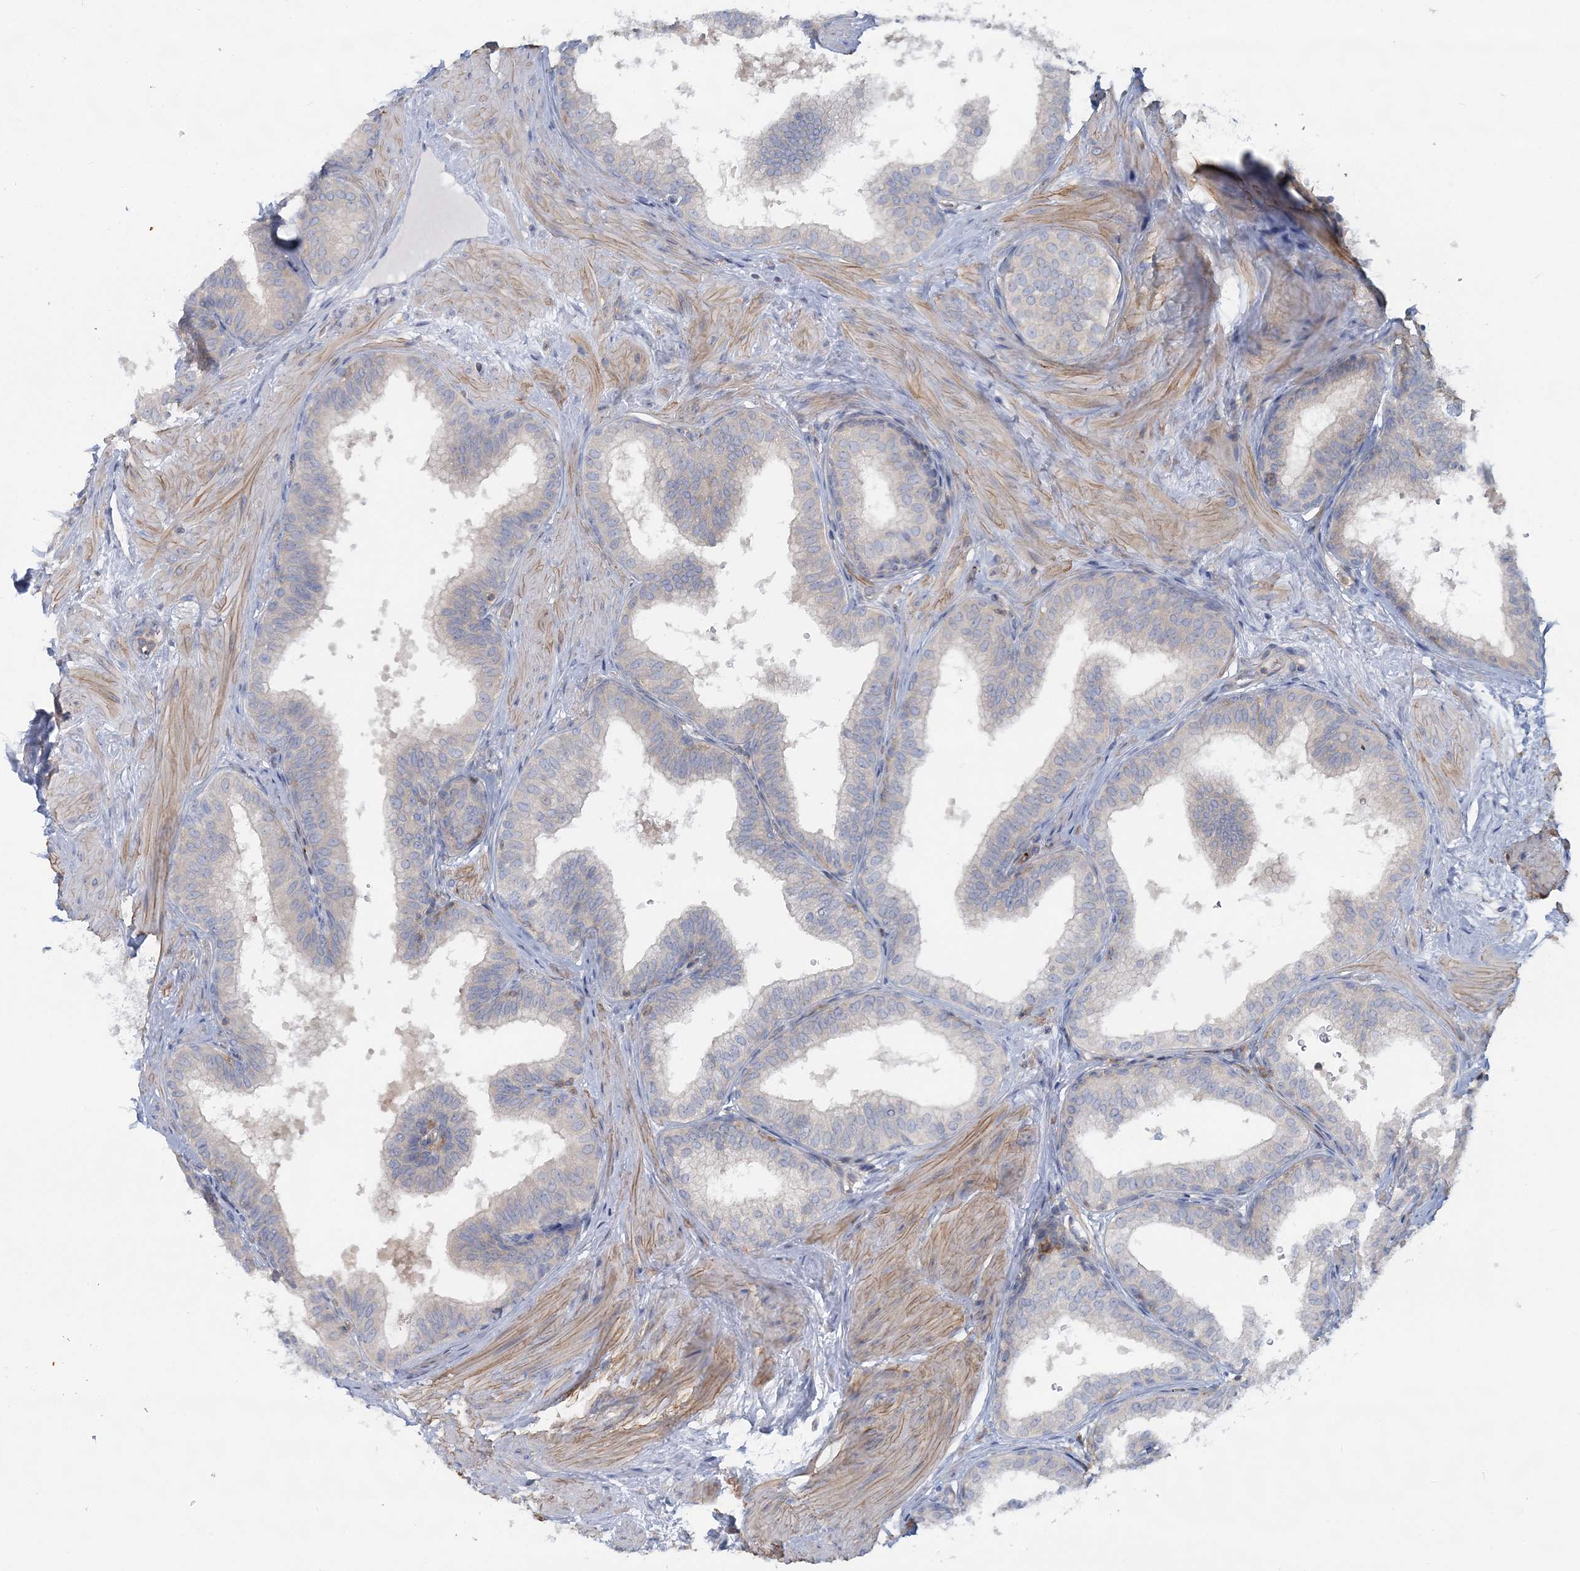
{"staining": {"intensity": "negative", "quantity": "none", "location": "none"}, "tissue": "prostate", "cell_type": "Glandular cells", "image_type": "normal", "snomed": [{"axis": "morphology", "description": "Normal tissue, NOS"}, {"axis": "topography", "description": "Prostate"}], "caption": "The image demonstrates no significant staining in glandular cells of prostate. (DAB IHC visualized using brightfield microscopy, high magnification).", "gene": "CUEDC2", "patient": {"sex": "male", "age": 60}}